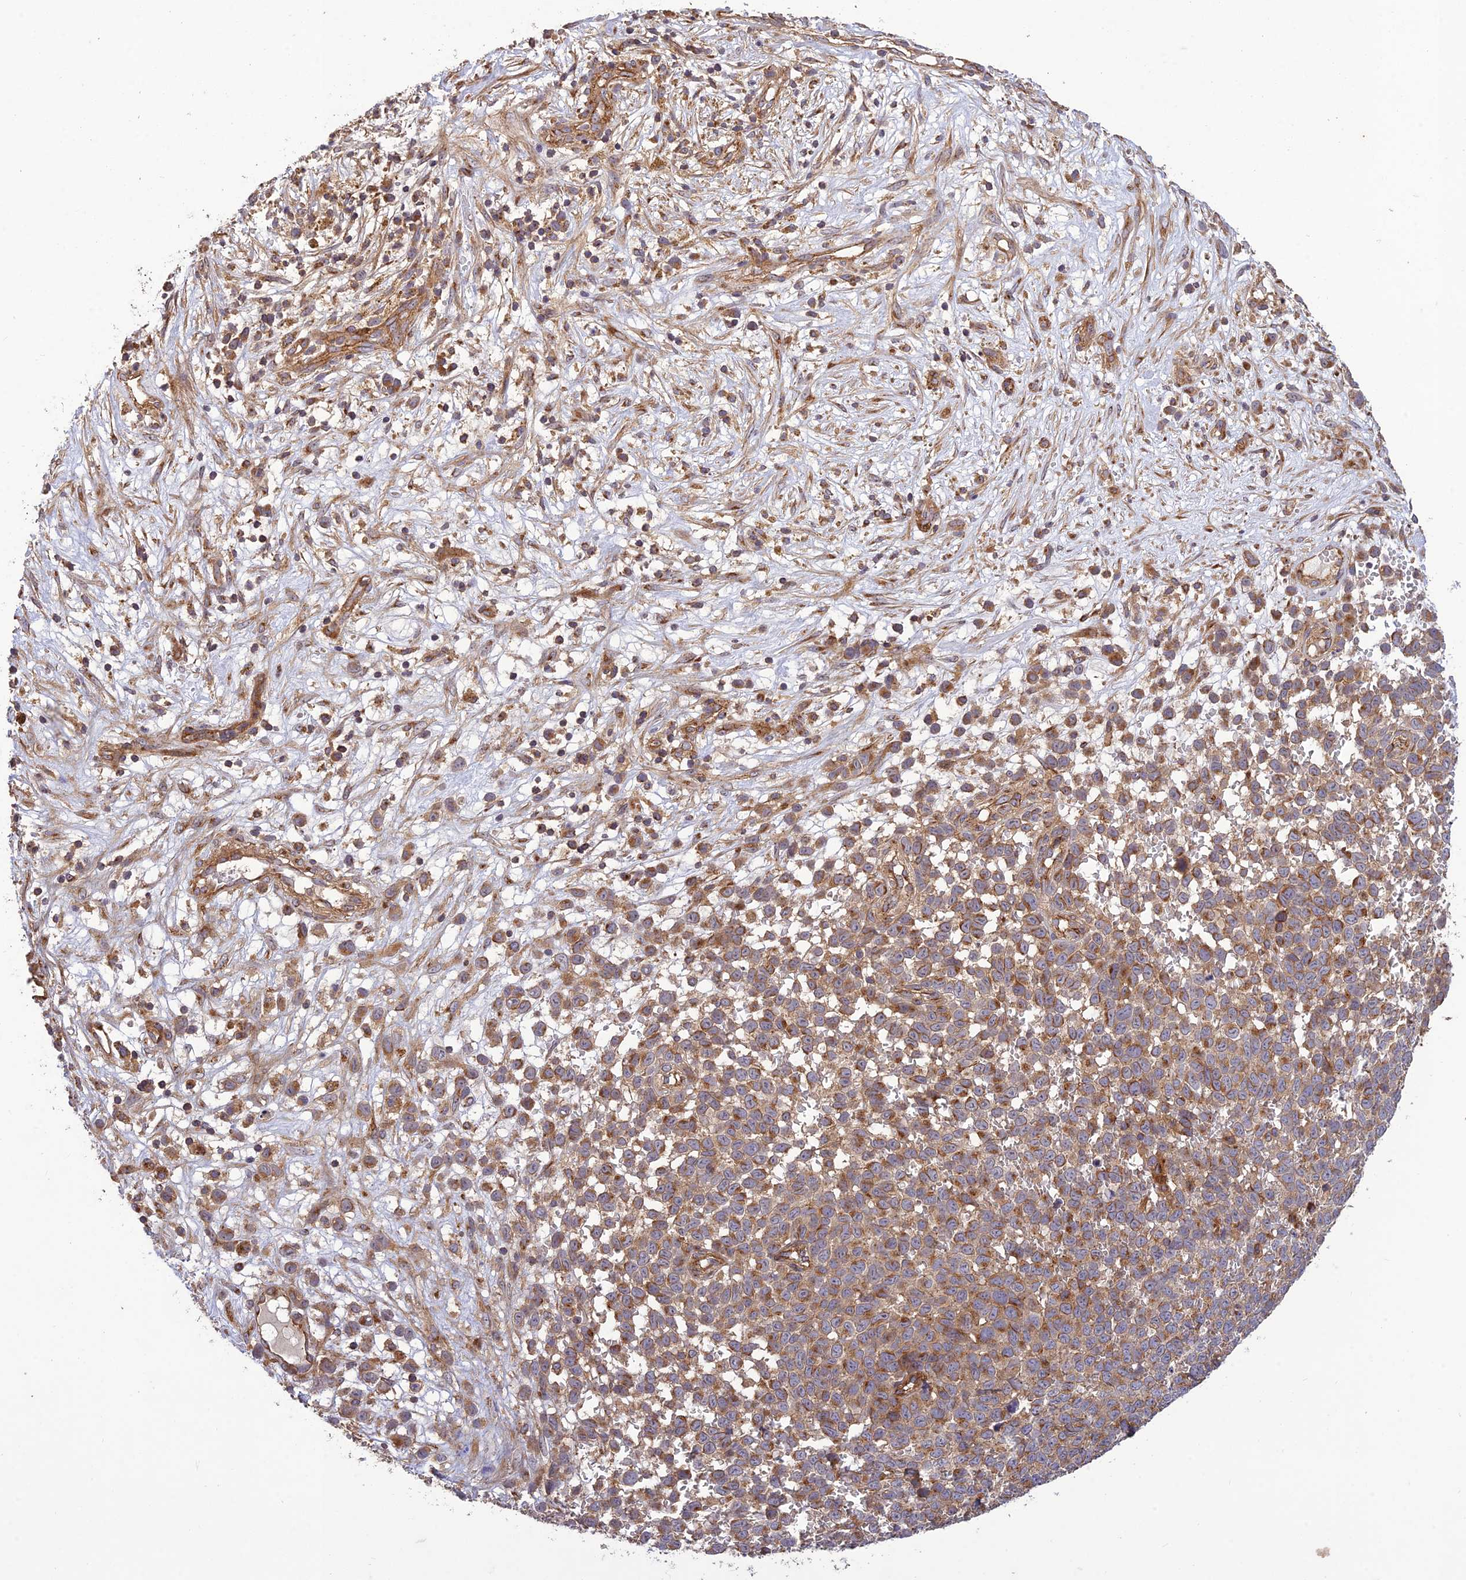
{"staining": {"intensity": "moderate", "quantity": ">75%", "location": "cytoplasmic/membranous"}, "tissue": "melanoma", "cell_type": "Tumor cells", "image_type": "cancer", "snomed": [{"axis": "morphology", "description": "Malignant melanoma, NOS"}, {"axis": "topography", "description": "Nose, NOS"}], "caption": "Protein staining by immunohistochemistry demonstrates moderate cytoplasmic/membranous positivity in about >75% of tumor cells in malignant melanoma. (Brightfield microscopy of DAB IHC at high magnification).", "gene": "TMEM131L", "patient": {"sex": "female", "age": 48}}